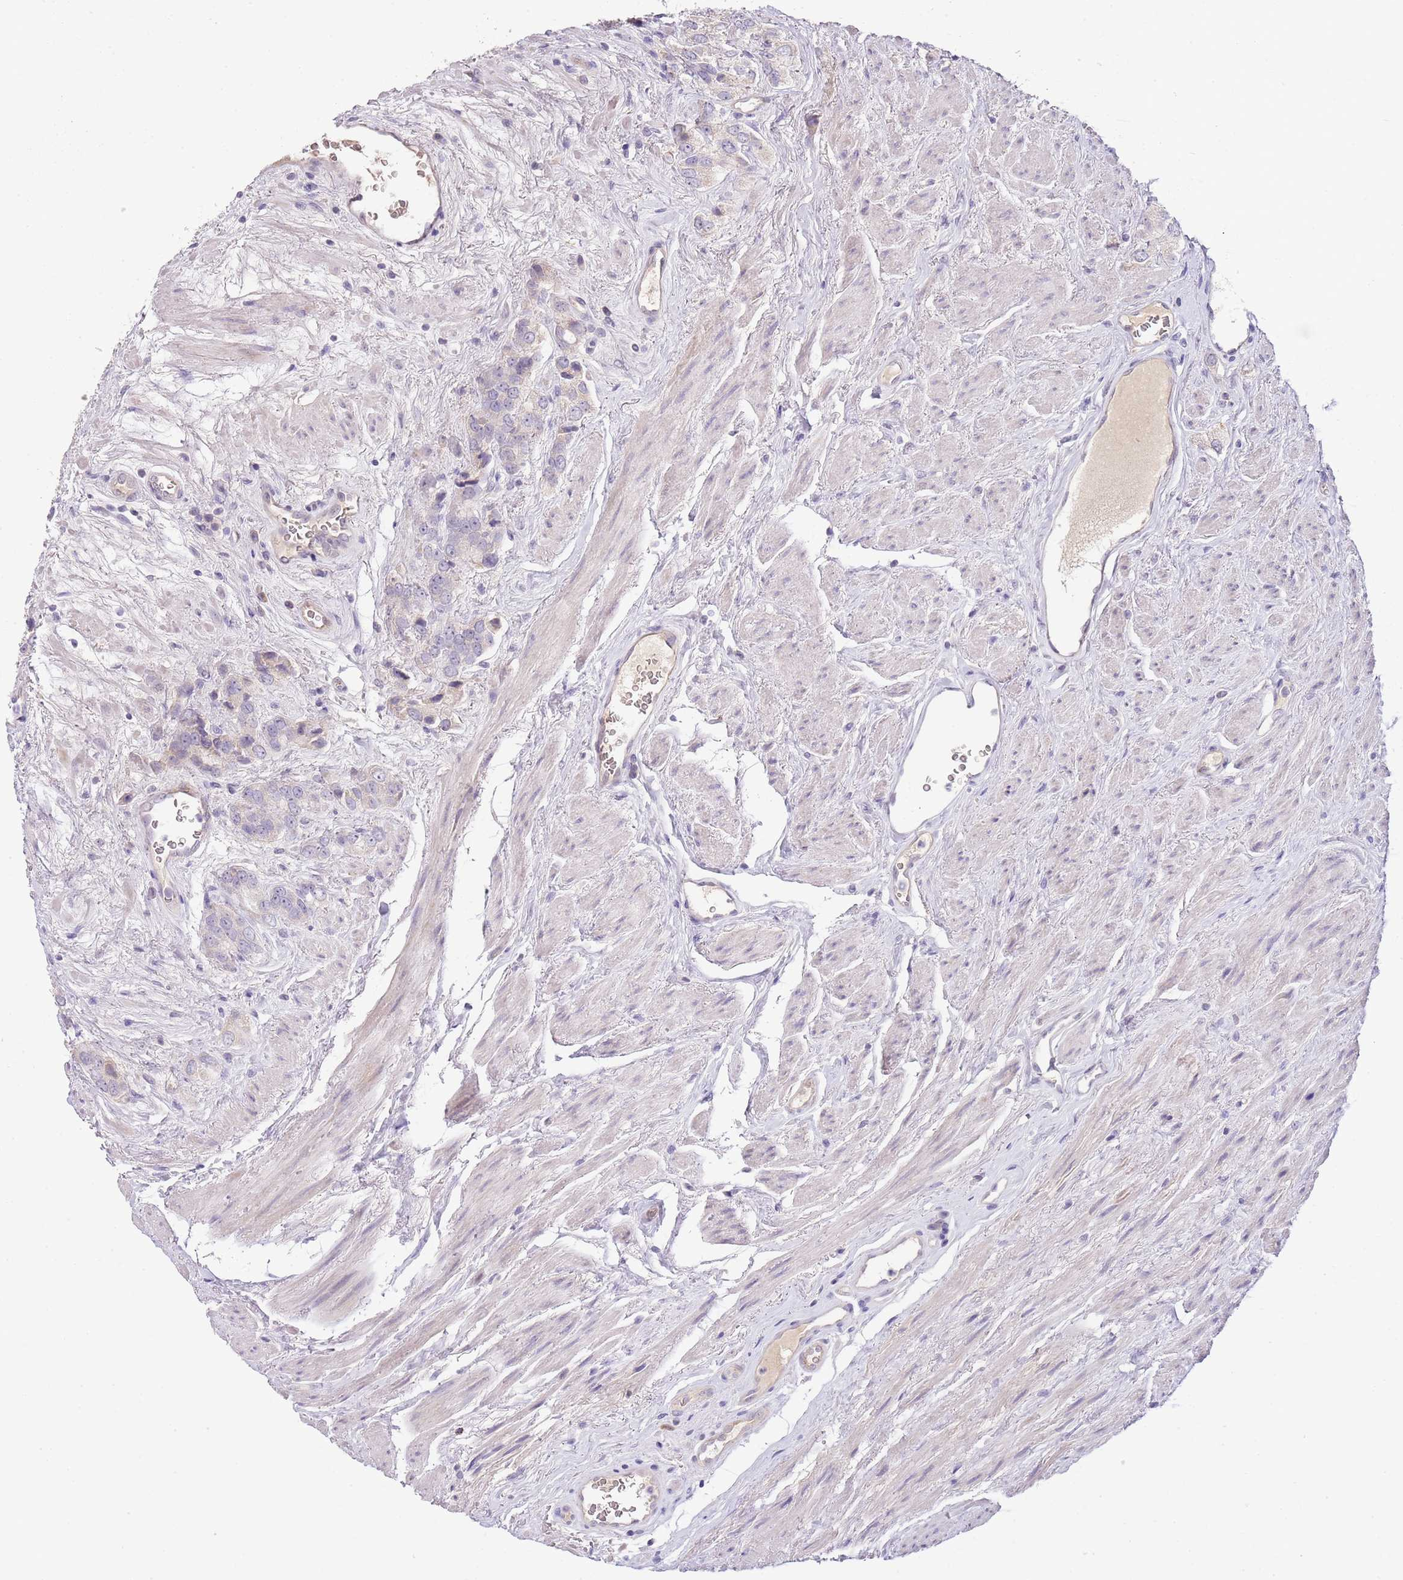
{"staining": {"intensity": "negative", "quantity": "none", "location": "none"}, "tissue": "prostate cancer", "cell_type": "Tumor cells", "image_type": "cancer", "snomed": [{"axis": "morphology", "description": "Adenocarcinoma, High grade"}, {"axis": "topography", "description": "Prostate and seminal vesicle, NOS"}], "caption": "This is a image of immunohistochemistry staining of adenocarcinoma (high-grade) (prostate), which shows no expression in tumor cells.", "gene": "ABHD17A", "patient": {"sex": "male", "age": 64}}